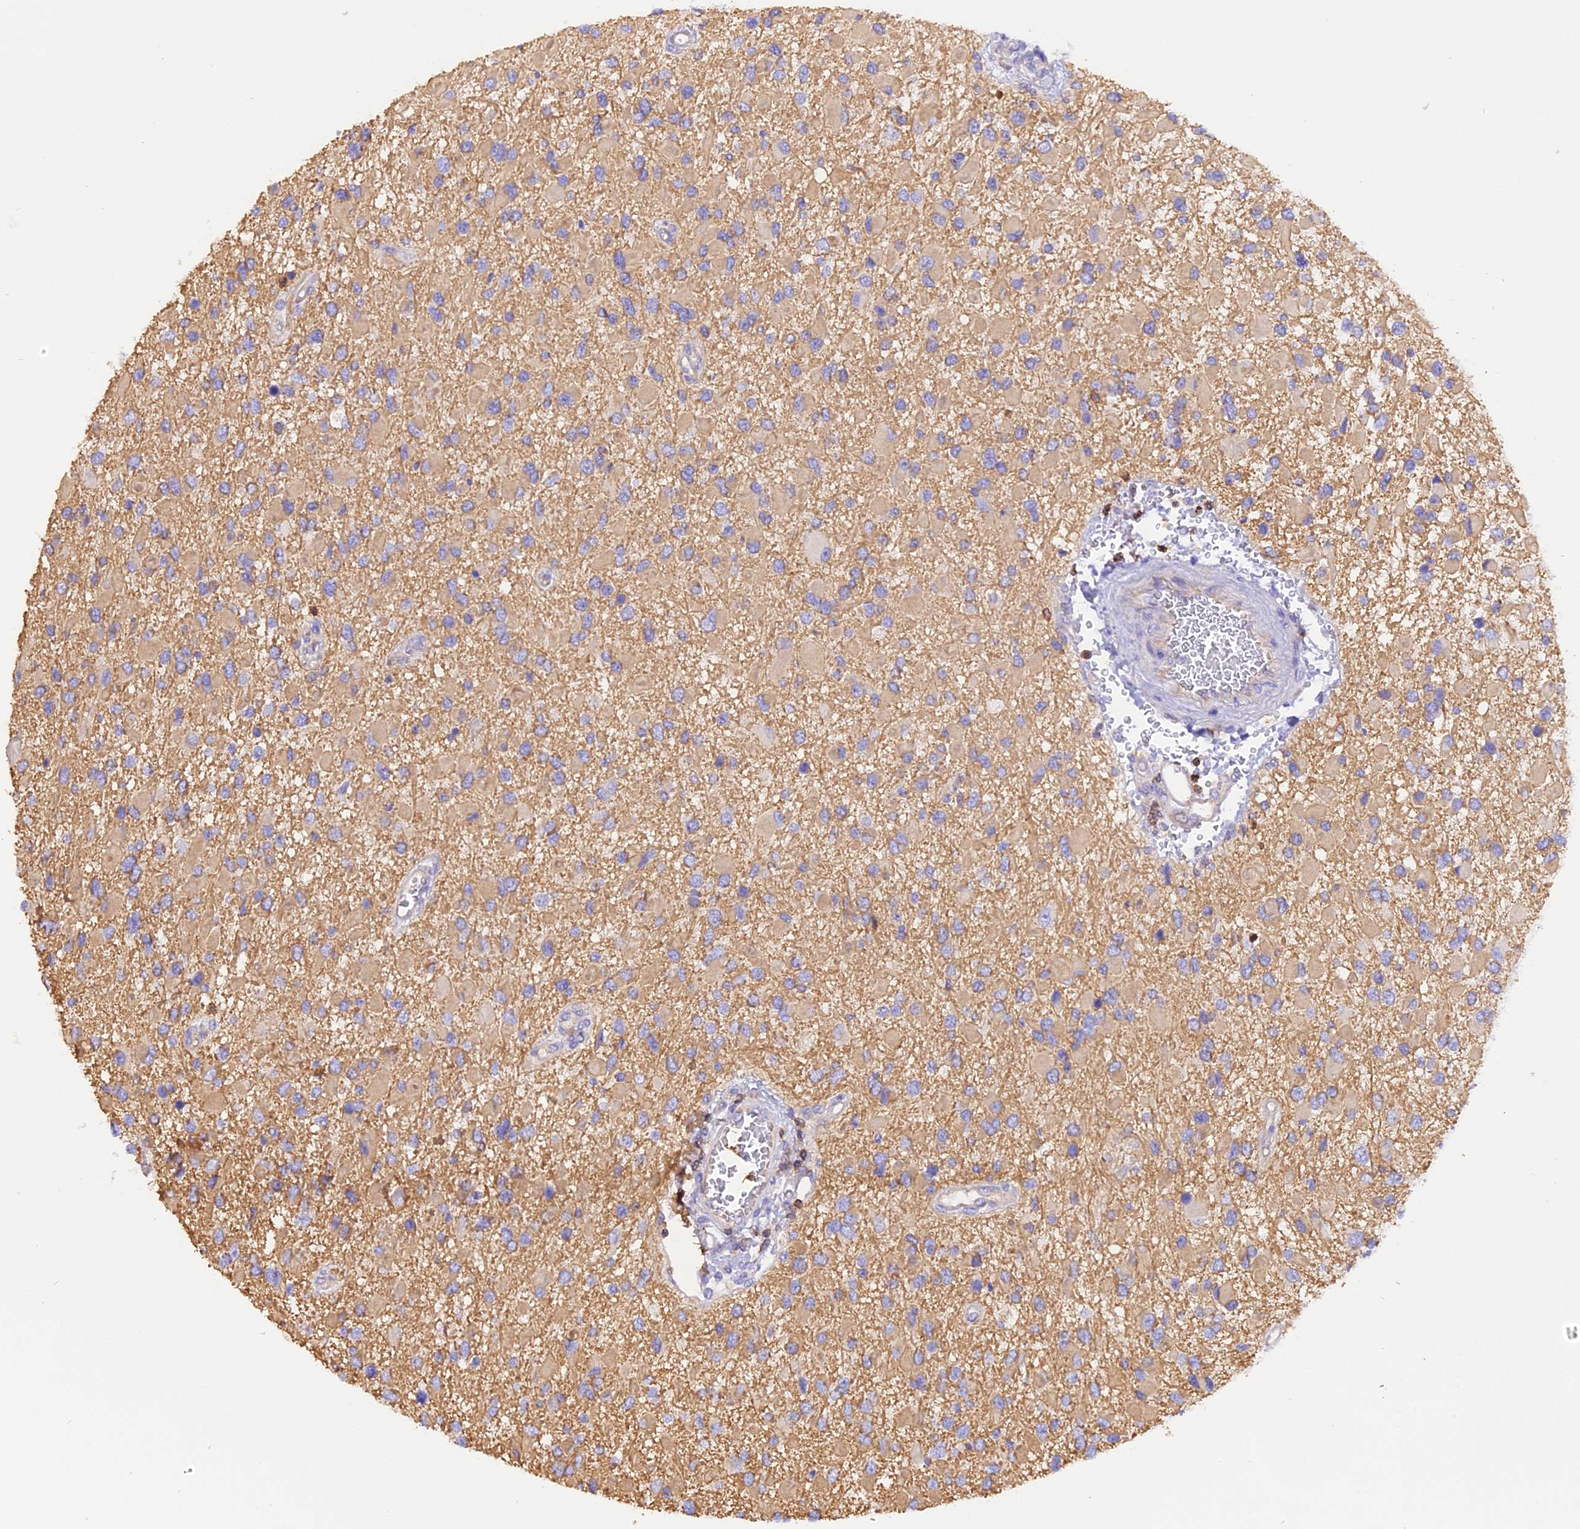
{"staining": {"intensity": "weak", "quantity": "<25%", "location": "cytoplasmic/membranous"}, "tissue": "glioma", "cell_type": "Tumor cells", "image_type": "cancer", "snomed": [{"axis": "morphology", "description": "Glioma, malignant, High grade"}, {"axis": "topography", "description": "Brain"}], "caption": "Immunohistochemical staining of human glioma exhibits no significant positivity in tumor cells.", "gene": "FAM193A", "patient": {"sex": "male", "age": 53}}